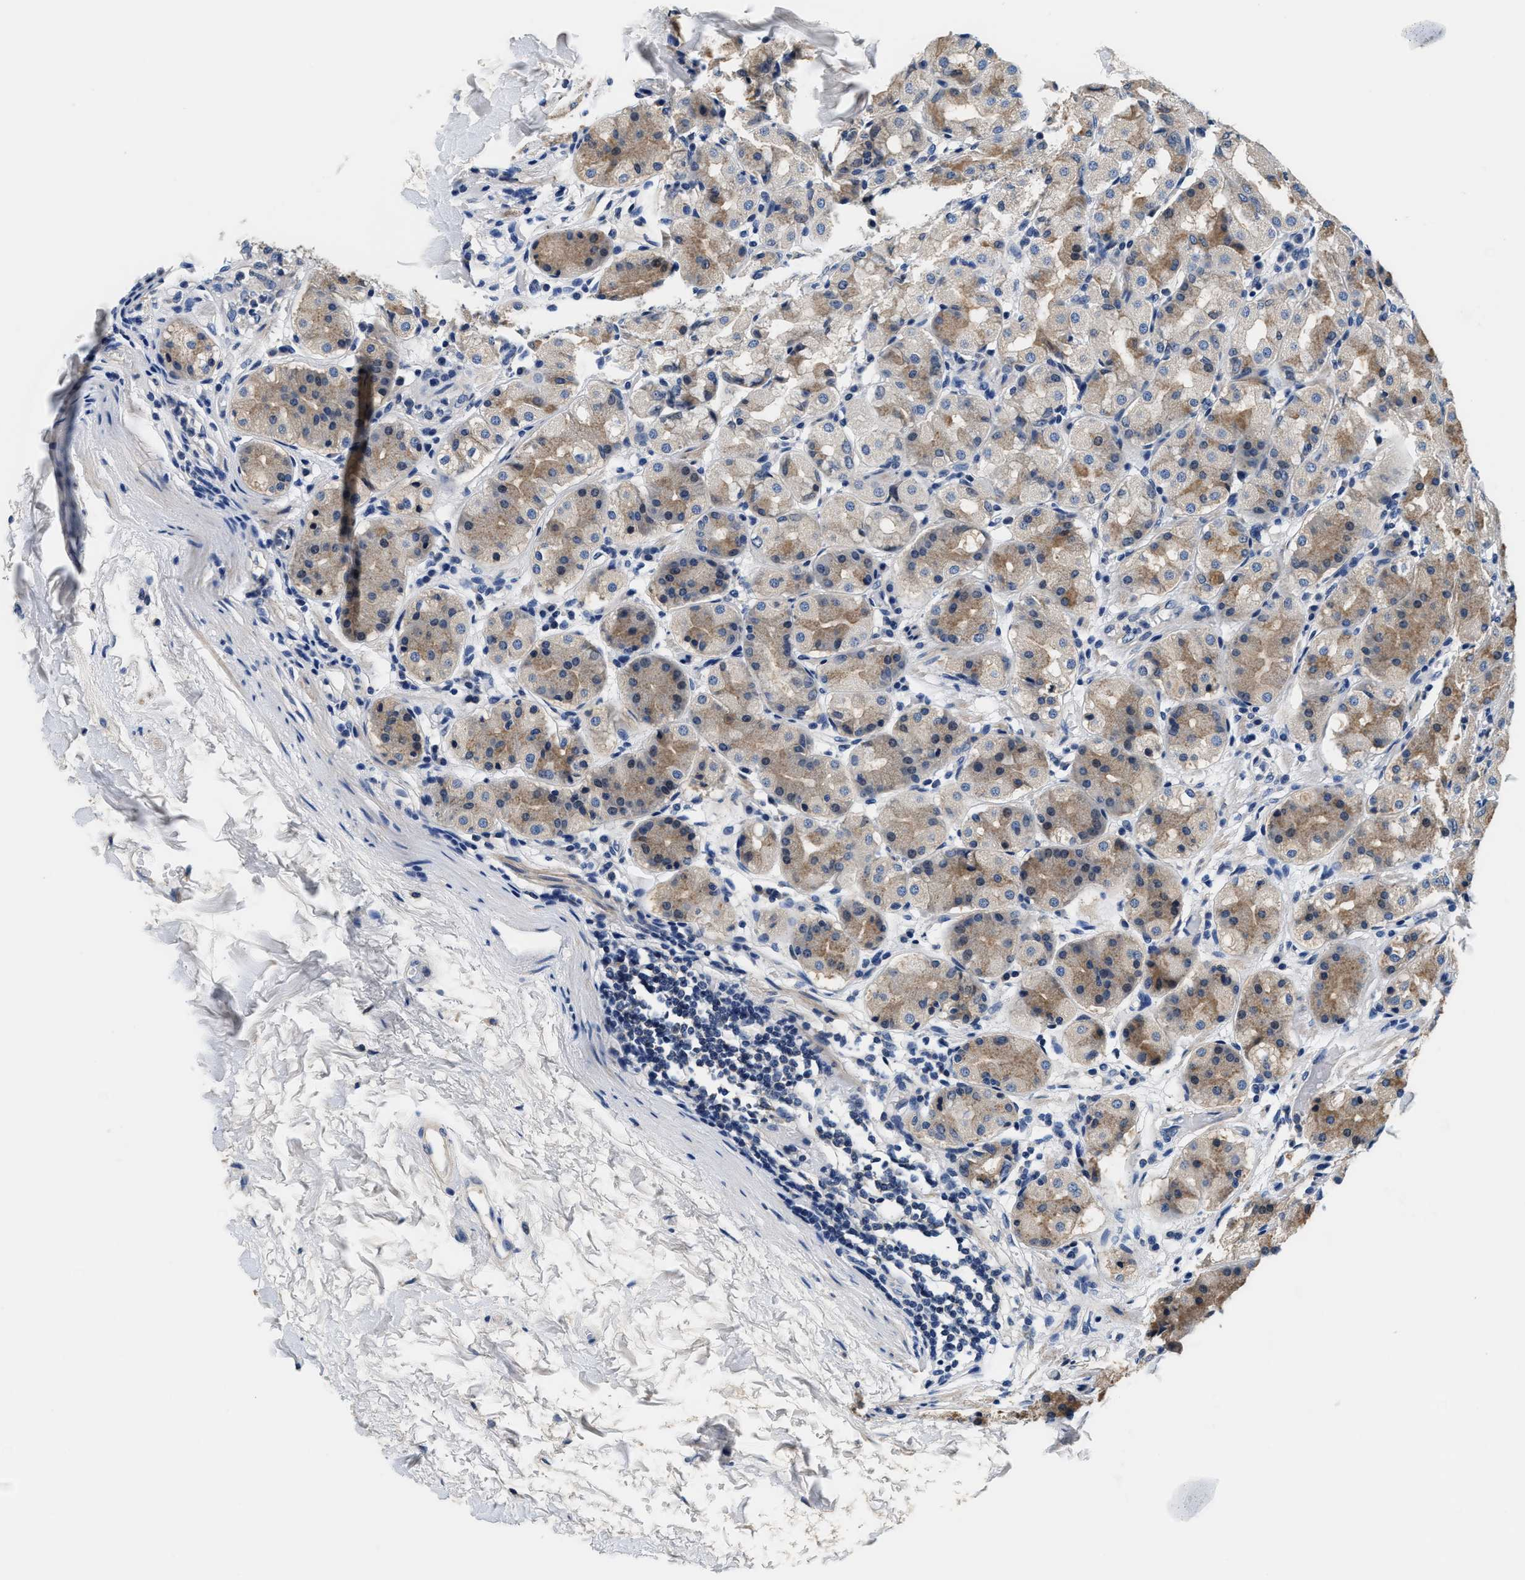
{"staining": {"intensity": "weak", "quantity": "25%-75%", "location": "cytoplasmic/membranous"}, "tissue": "stomach", "cell_type": "Glandular cells", "image_type": "normal", "snomed": [{"axis": "morphology", "description": "Normal tissue, NOS"}, {"axis": "topography", "description": "Stomach"}, {"axis": "topography", "description": "Stomach, lower"}], "caption": "The immunohistochemical stain highlights weak cytoplasmic/membranous staining in glandular cells of benign stomach. (DAB = brown stain, brightfield microscopy at high magnification).", "gene": "ANKIB1", "patient": {"sex": "female", "age": 56}}